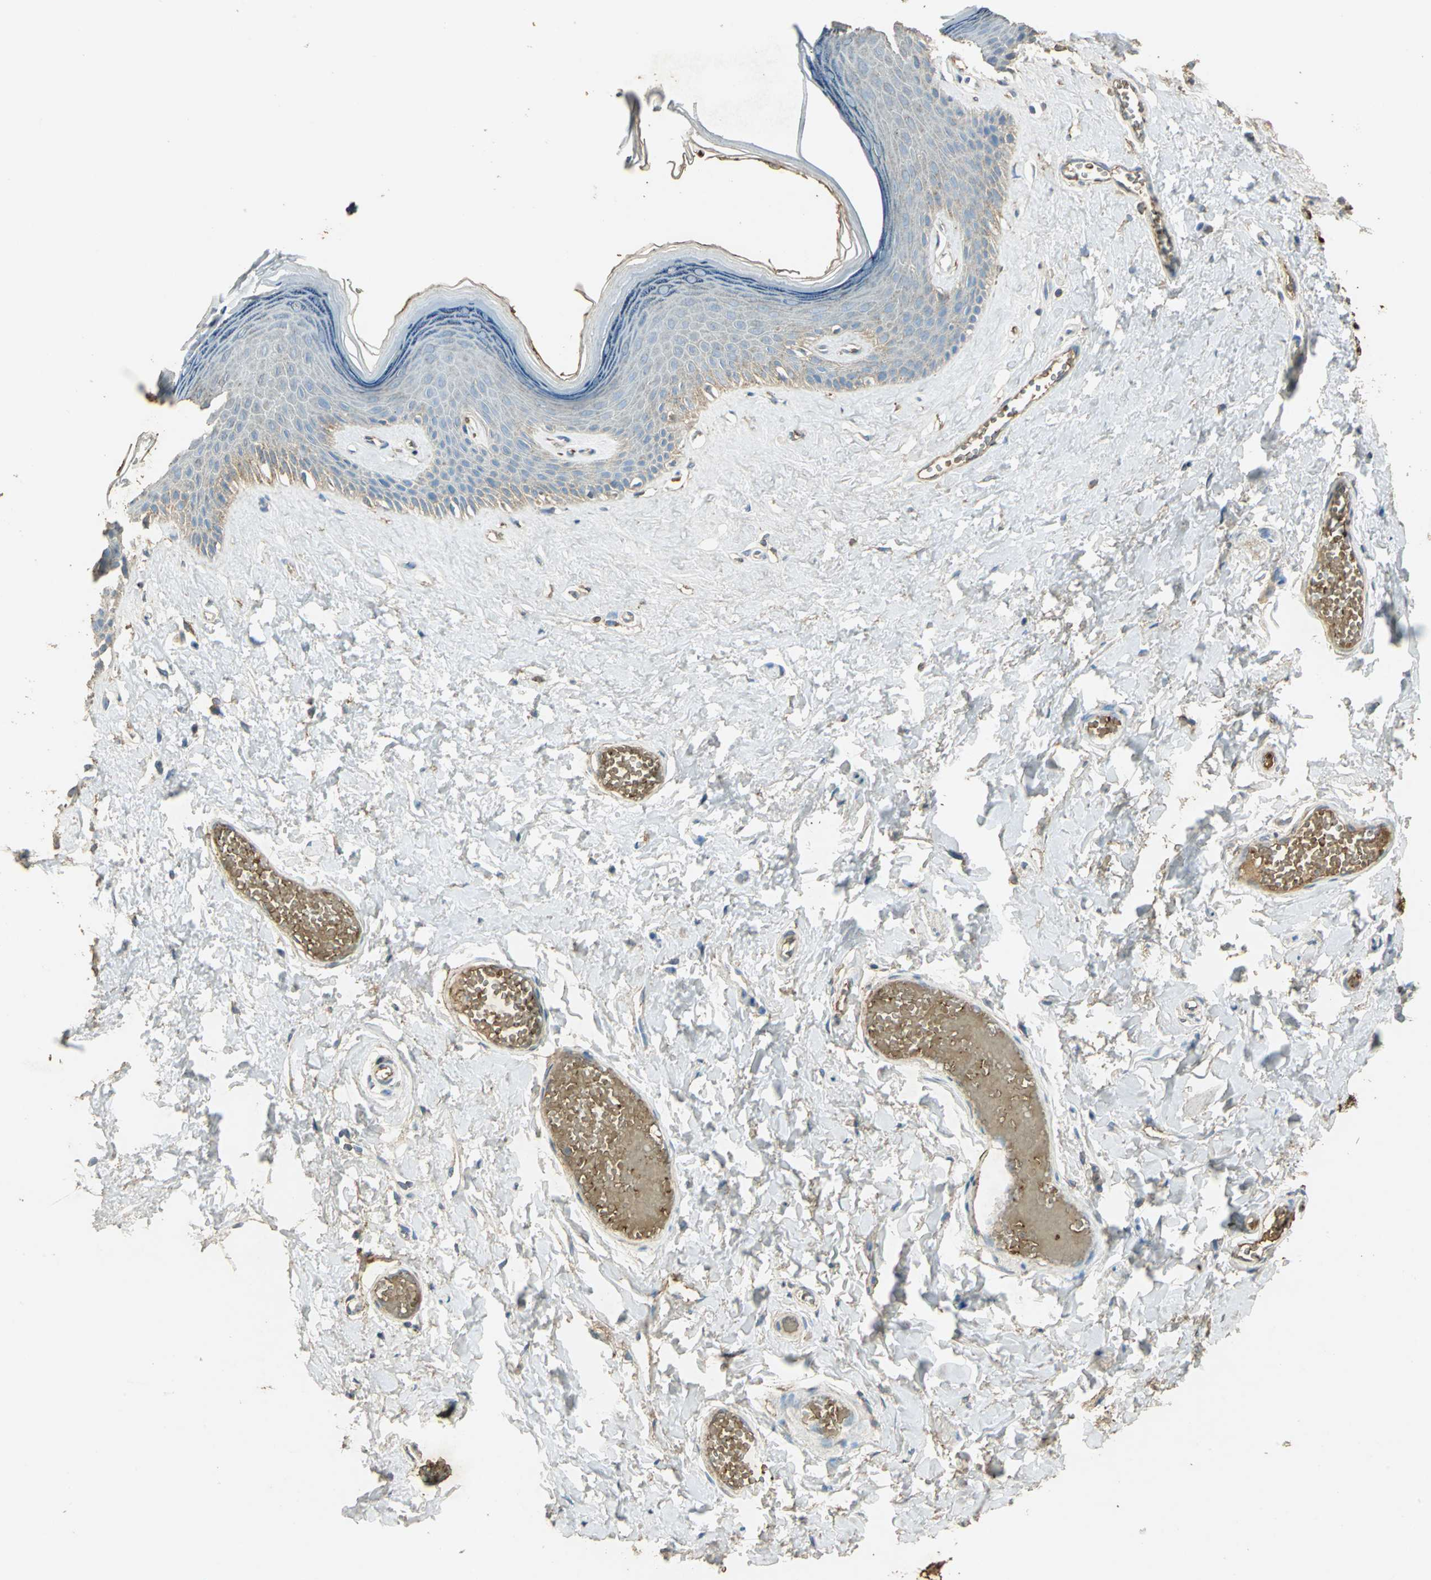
{"staining": {"intensity": "weak", "quantity": "25%-75%", "location": "cytoplasmic/membranous"}, "tissue": "skin", "cell_type": "Epidermal cells", "image_type": "normal", "snomed": [{"axis": "morphology", "description": "Normal tissue, NOS"}, {"axis": "morphology", "description": "Inflammation, NOS"}, {"axis": "topography", "description": "Vulva"}], "caption": "A brown stain highlights weak cytoplasmic/membranous expression of a protein in epidermal cells of normal skin. The protein is shown in brown color, while the nuclei are stained blue.", "gene": "TRAPPC2", "patient": {"sex": "female", "age": 84}}